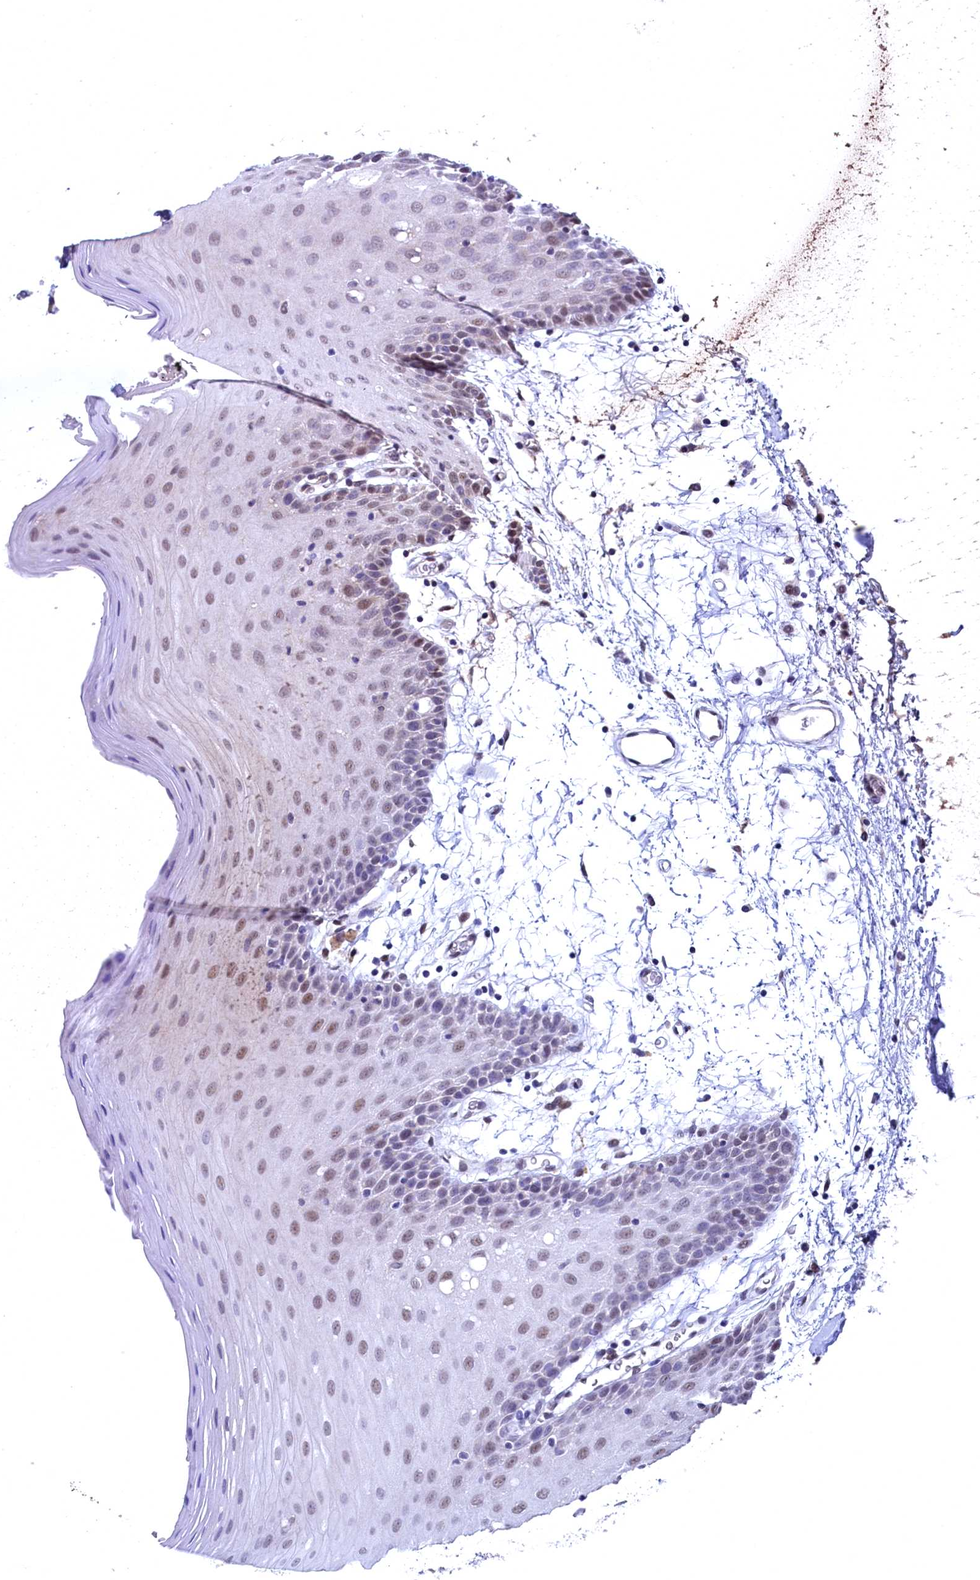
{"staining": {"intensity": "weak", "quantity": "25%-75%", "location": "nuclear"}, "tissue": "oral mucosa", "cell_type": "Squamous epithelial cells", "image_type": "normal", "snomed": [{"axis": "morphology", "description": "Normal tissue, NOS"}, {"axis": "topography", "description": "Skeletal muscle"}, {"axis": "topography", "description": "Oral tissue"}, {"axis": "topography", "description": "Salivary gland"}, {"axis": "topography", "description": "Peripheral nerve tissue"}], "caption": "Immunohistochemical staining of unremarkable oral mucosa displays weak nuclear protein positivity in approximately 25%-75% of squamous epithelial cells. (Brightfield microscopy of DAB IHC at high magnification).", "gene": "FLYWCH2", "patient": {"sex": "male", "age": 54}}